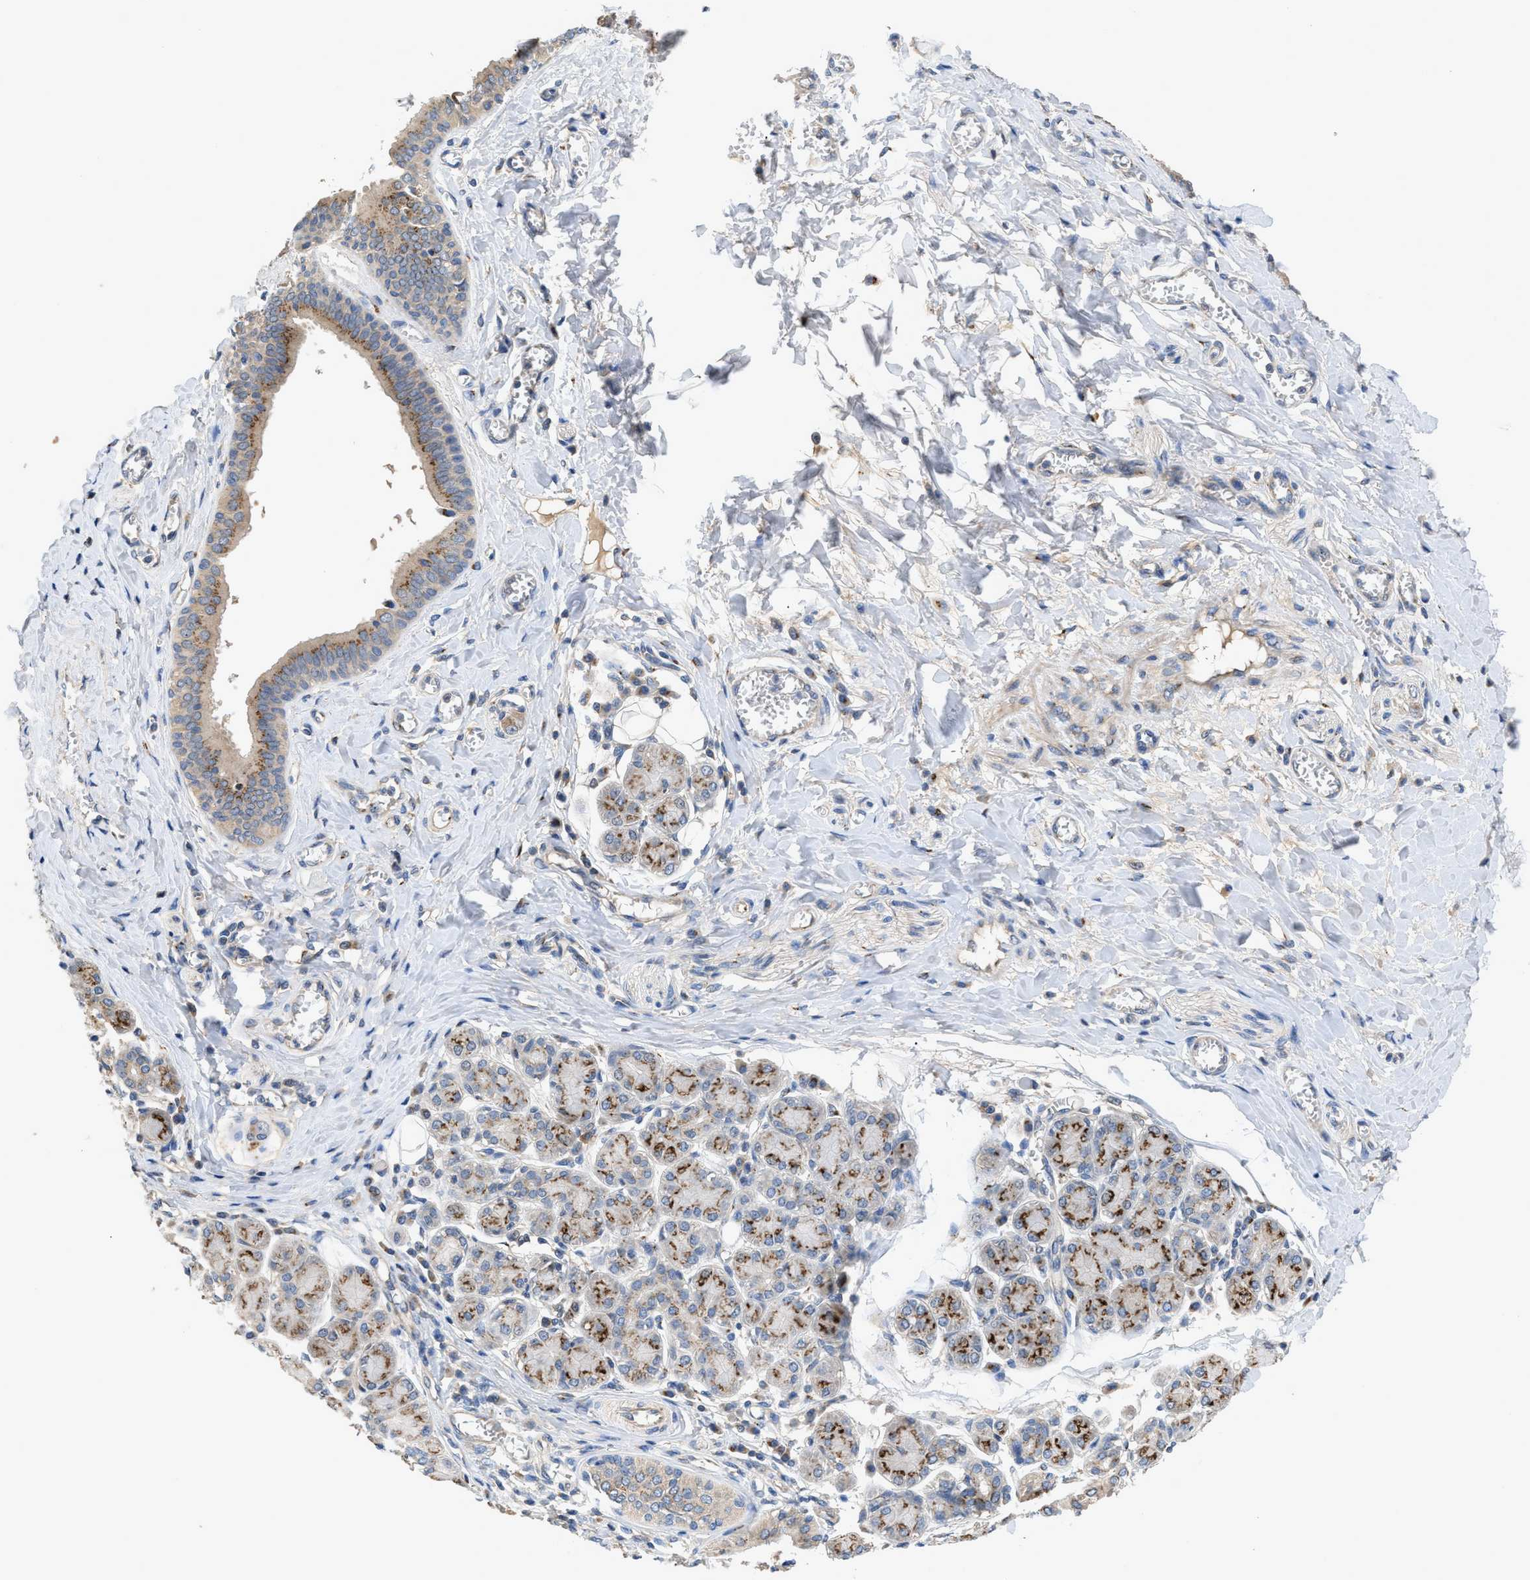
{"staining": {"intensity": "moderate", "quantity": ">75%", "location": "cytoplasmic/membranous"}, "tissue": "salivary gland", "cell_type": "Glandular cells", "image_type": "normal", "snomed": [{"axis": "morphology", "description": "Normal tissue, NOS"}, {"axis": "morphology", "description": "Inflammation, NOS"}, {"axis": "topography", "description": "Lymph node"}, {"axis": "topography", "description": "Salivary gland"}], "caption": "An IHC image of normal tissue is shown. Protein staining in brown labels moderate cytoplasmic/membranous positivity in salivary gland within glandular cells.", "gene": "SIK2", "patient": {"sex": "male", "age": 3}}